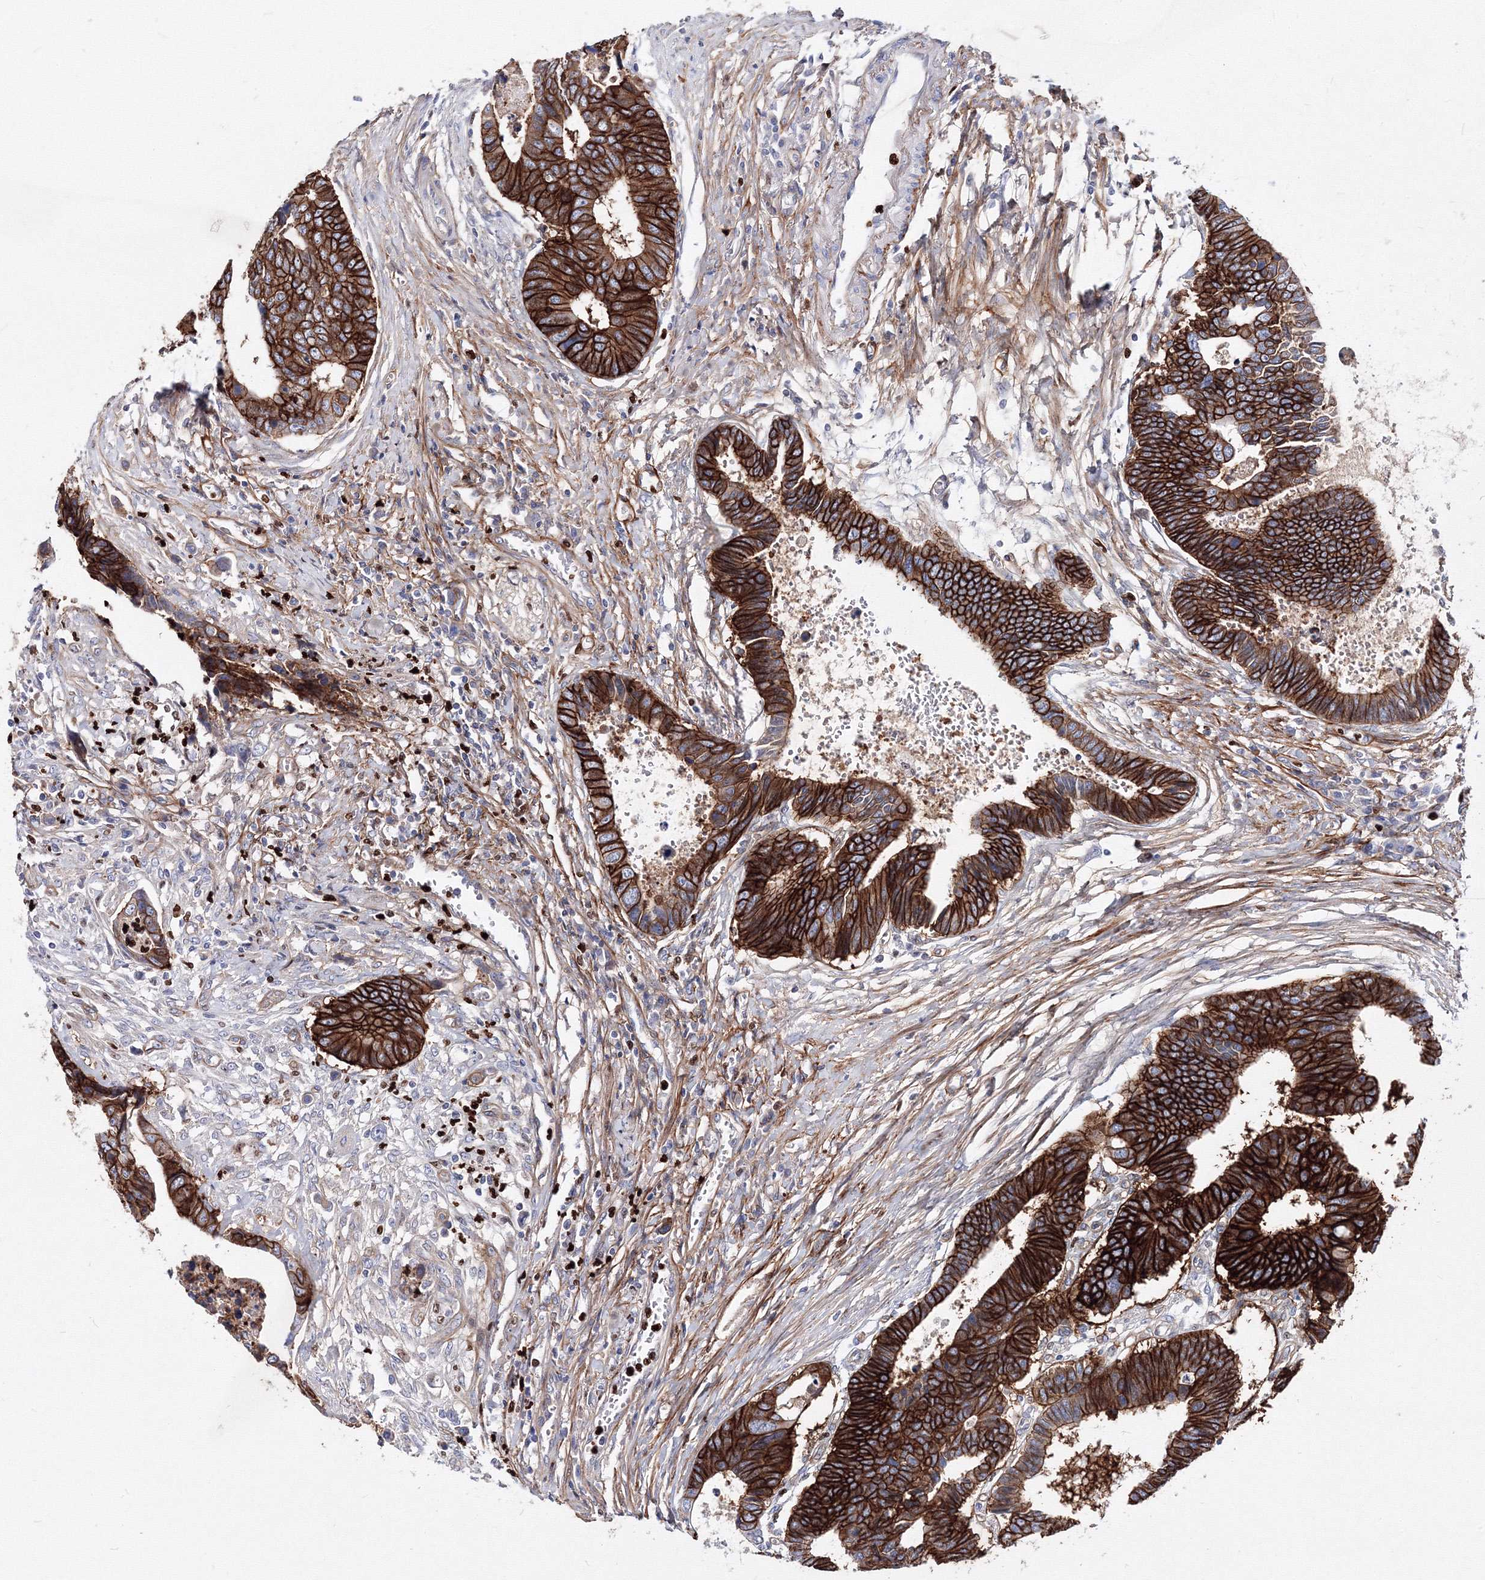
{"staining": {"intensity": "strong", "quantity": ">75%", "location": "cytoplasmic/membranous"}, "tissue": "colorectal cancer", "cell_type": "Tumor cells", "image_type": "cancer", "snomed": [{"axis": "morphology", "description": "Adenocarcinoma, NOS"}, {"axis": "topography", "description": "Rectum"}], "caption": "Human colorectal cancer stained for a protein (brown) displays strong cytoplasmic/membranous positive positivity in about >75% of tumor cells.", "gene": "C11orf52", "patient": {"sex": "male", "age": 84}}